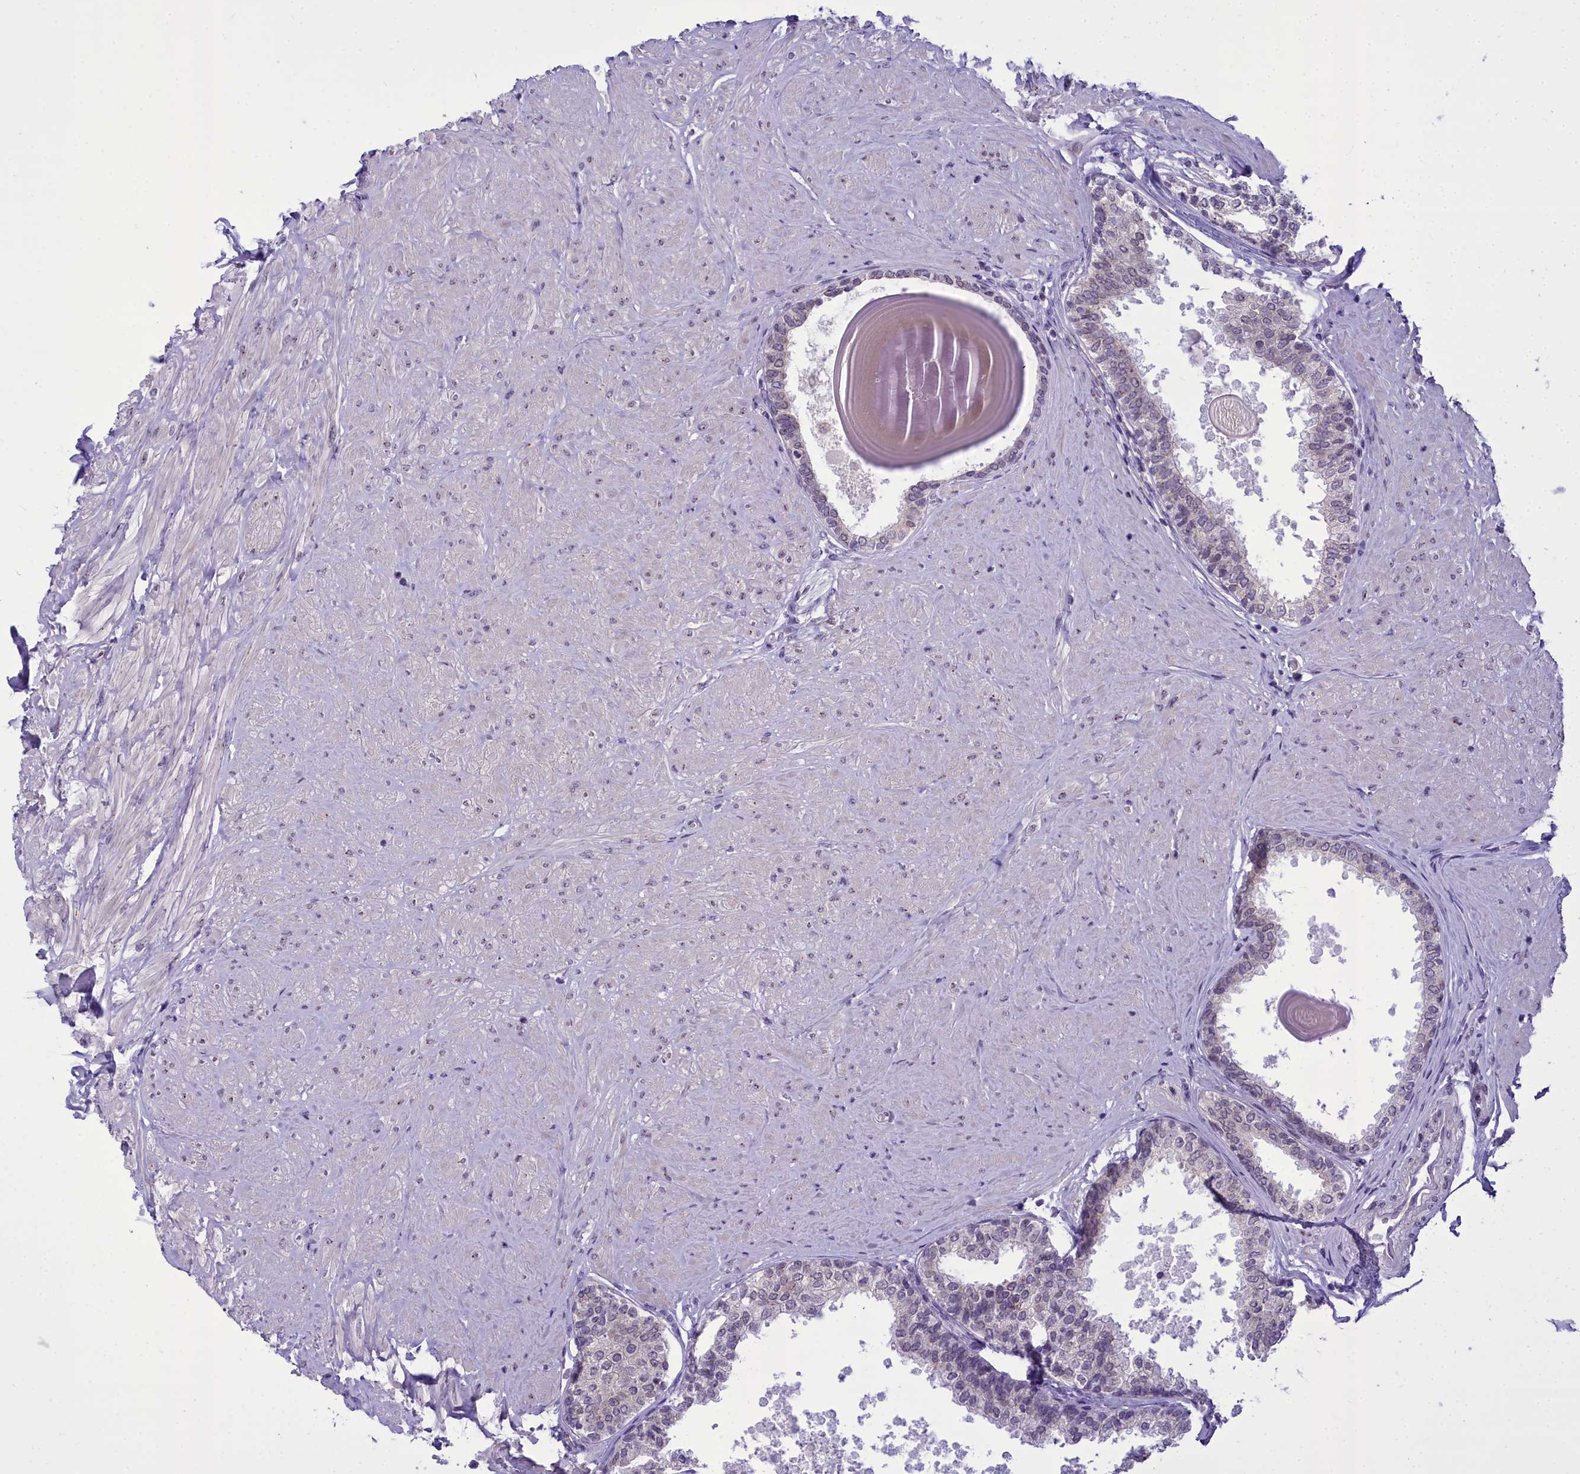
{"staining": {"intensity": "moderate", "quantity": "<25%", "location": "cytoplasmic/membranous,nuclear"}, "tissue": "prostate", "cell_type": "Glandular cells", "image_type": "normal", "snomed": [{"axis": "morphology", "description": "Normal tissue, NOS"}, {"axis": "topography", "description": "Prostate"}], "caption": "DAB (3,3'-diaminobenzidine) immunohistochemical staining of normal human prostate reveals moderate cytoplasmic/membranous,nuclear protein expression in about <25% of glandular cells.", "gene": "B9D2", "patient": {"sex": "male", "age": 48}}